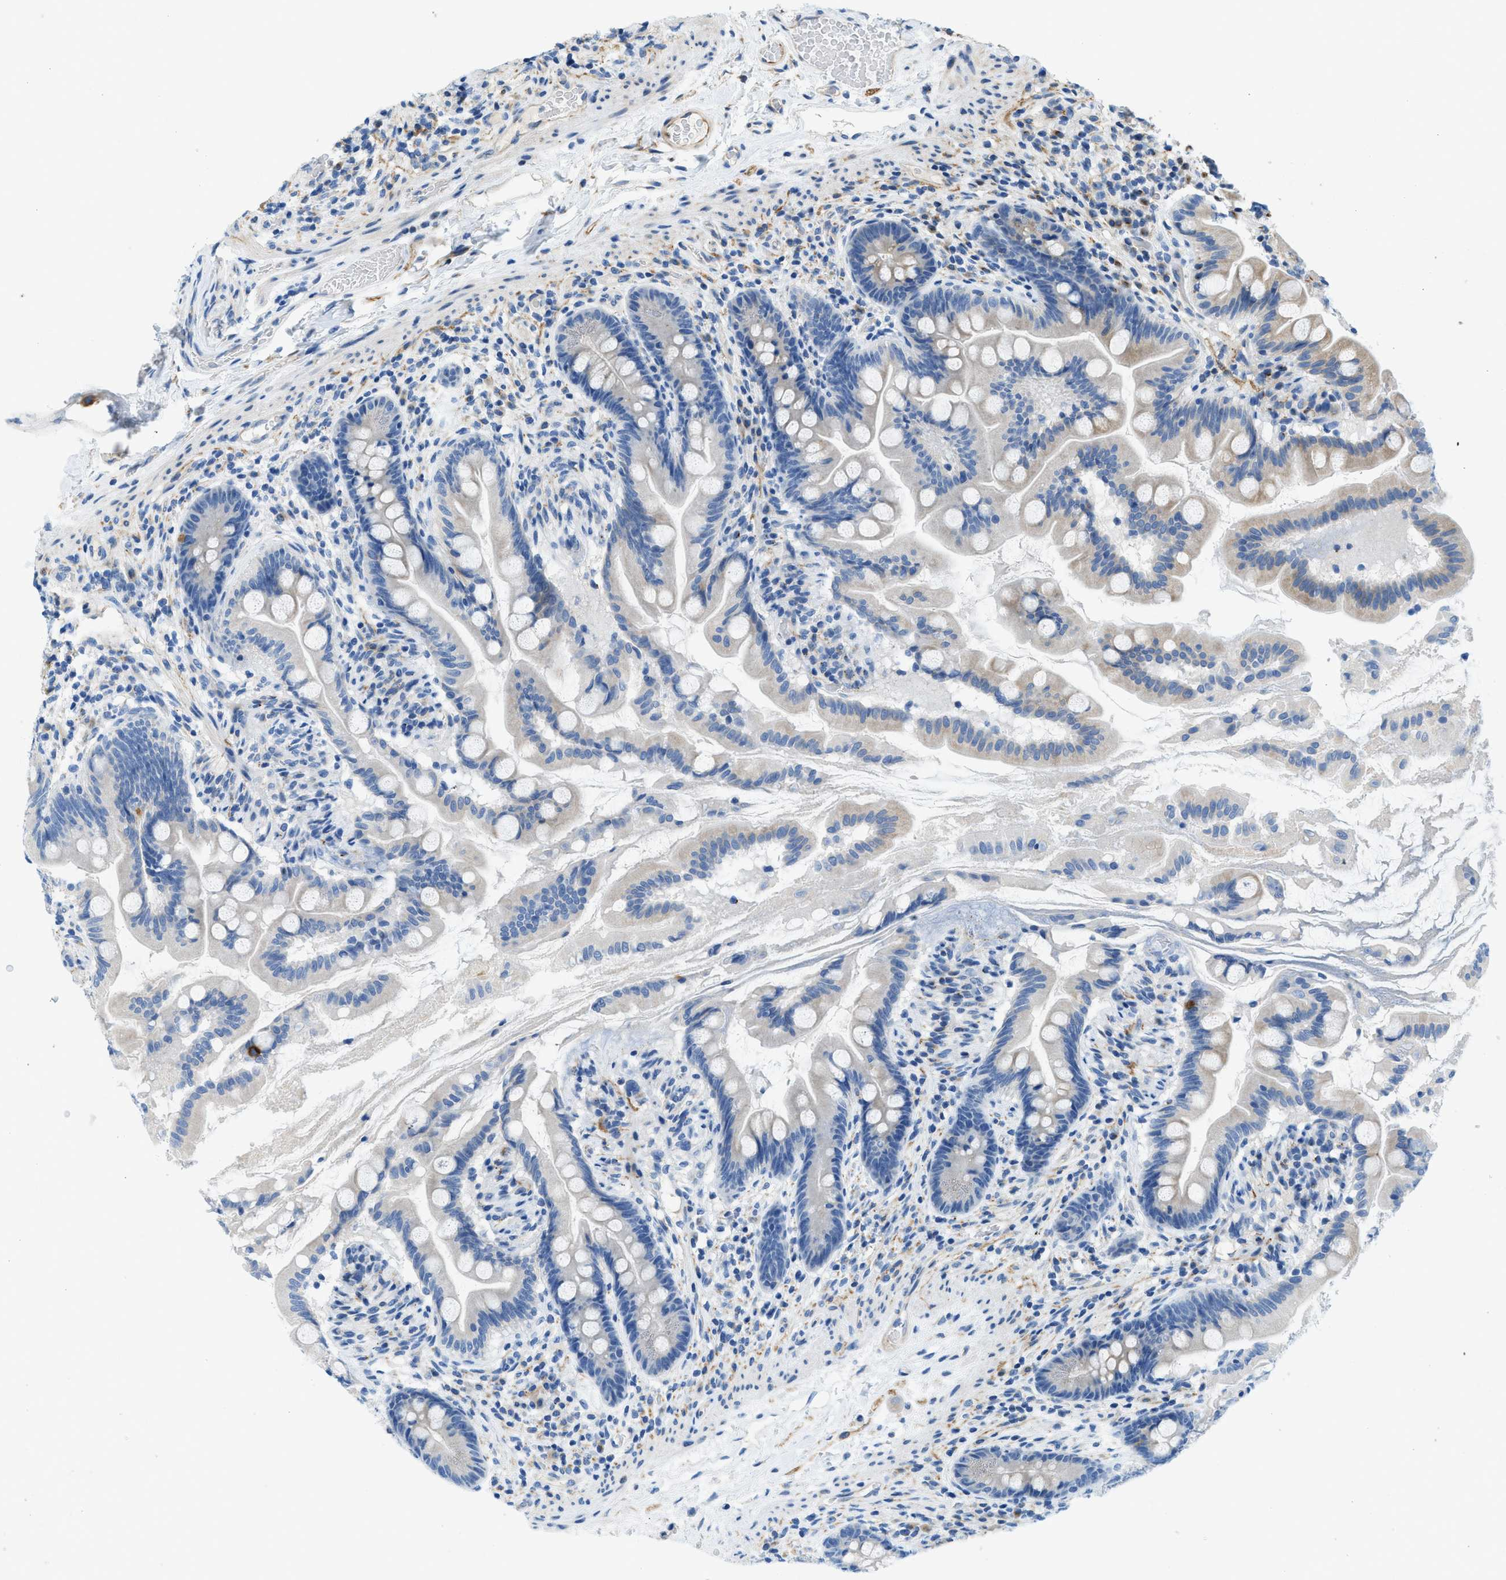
{"staining": {"intensity": "negative", "quantity": "none", "location": "none"}, "tissue": "small intestine", "cell_type": "Glandular cells", "image_type": "normal", "snomed": [{"axis": "morphology", "description": "Normal tissue, NOS"}, {"axis": "topography", "description": "Small intestine"}], "caption": "A photomicrograph of small intestine stained for a protein exhibits no brown staining in glandular cells.", "gene": "TMEM248", "patient": {"sex": "female", "age": 56}}